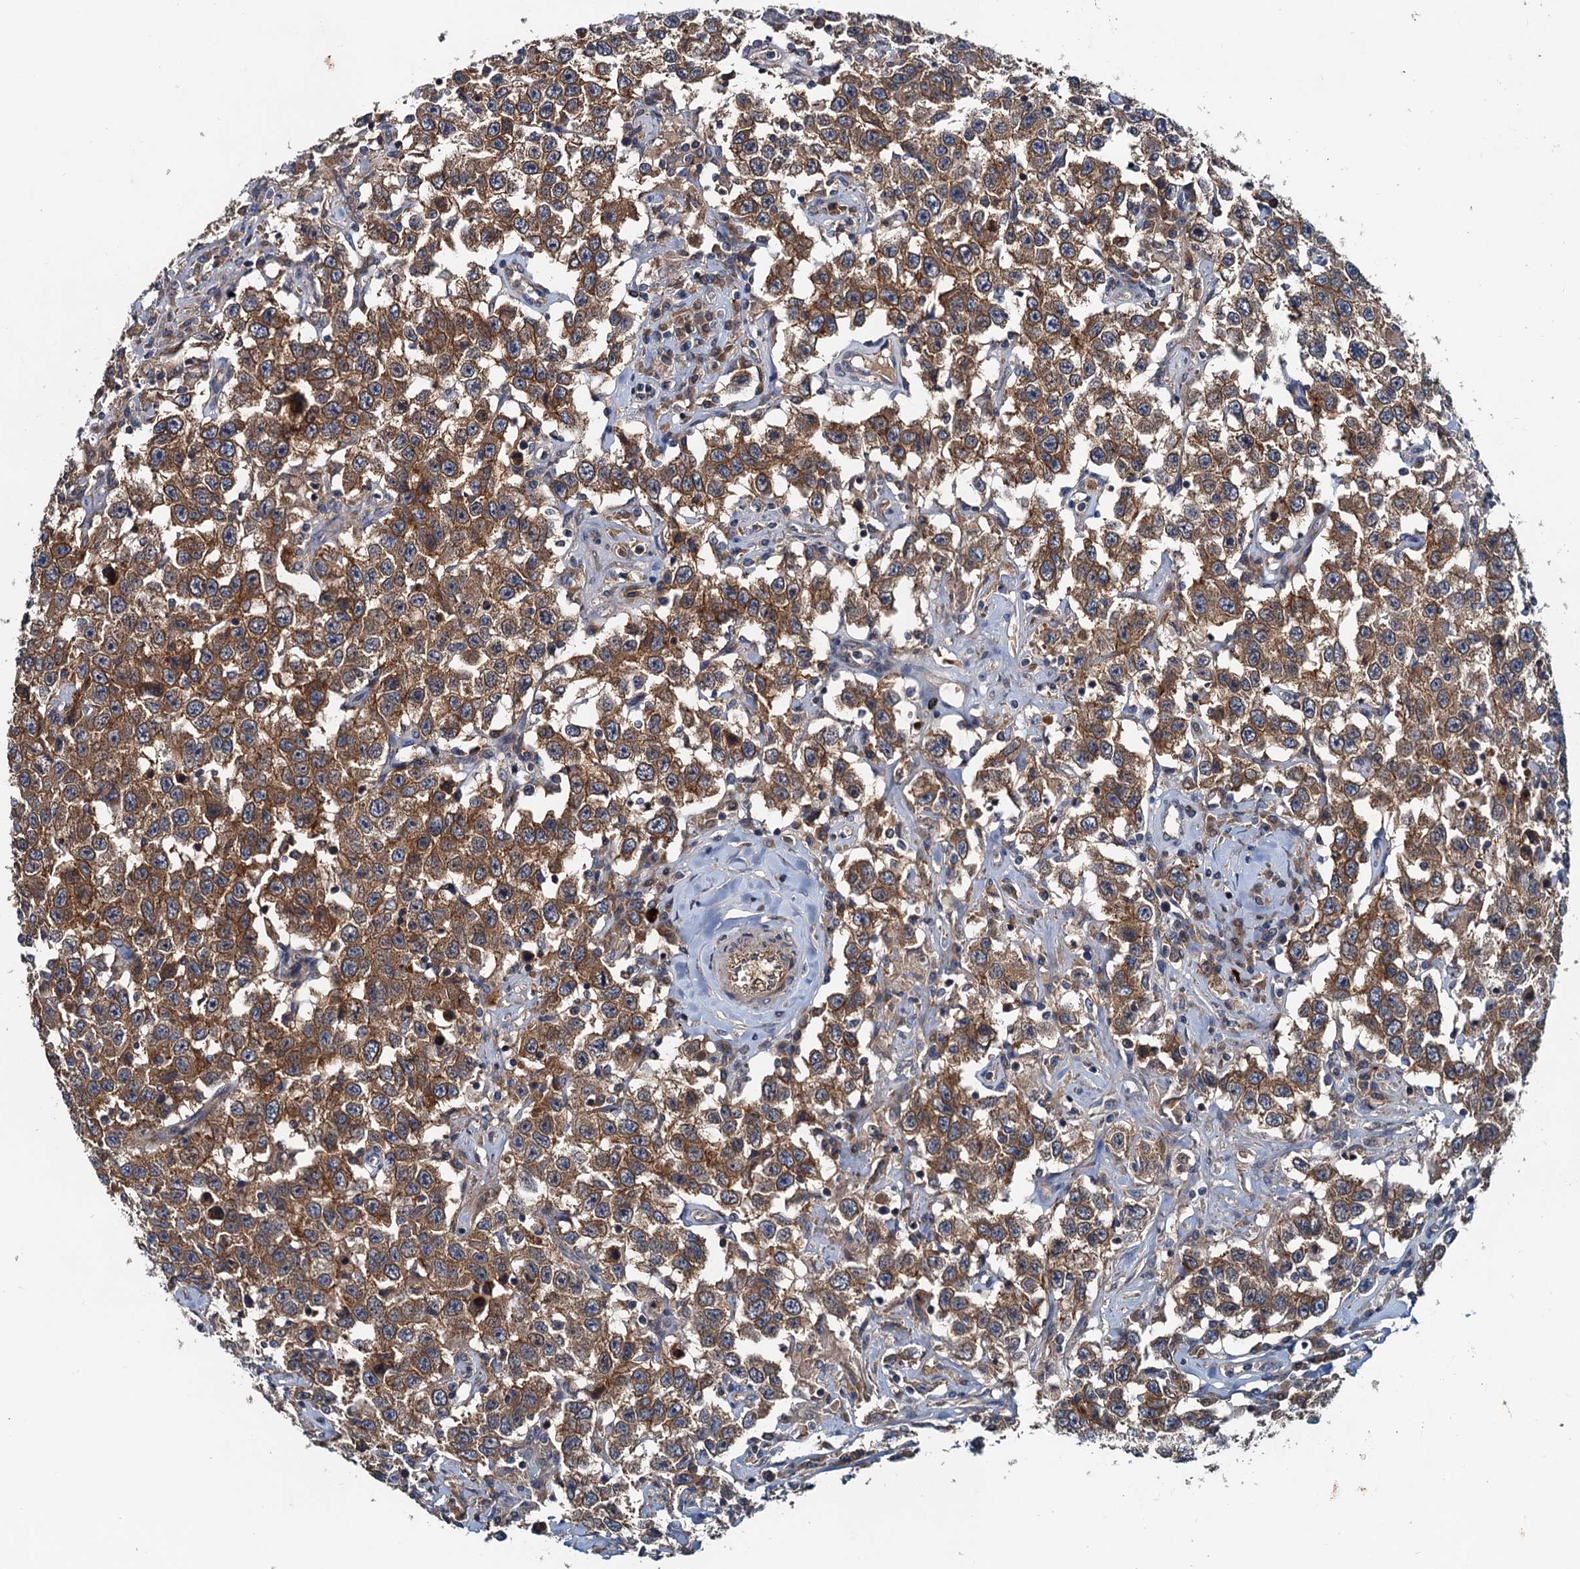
{"staining": {"intensity": "moderate", "quantity": ">75%", "location": "cytoplasmic/membranous"}, "tissue": "testis cancer", "cell_type": "Tumor cells", "image_type": "cancer", "snomed": [{"axis": "morphology", "description": "Seminoma, NOS"}, {"axis": "topography", "description": "Testis"}], "caption": "Testis seminoma stained with immunohistochemistry exhibits moderate cytoplasmic/membranous staining in approximately >75% of tumor cells.", "gene": "EFL1", "patient": {"sex": "male", "age": 41}}